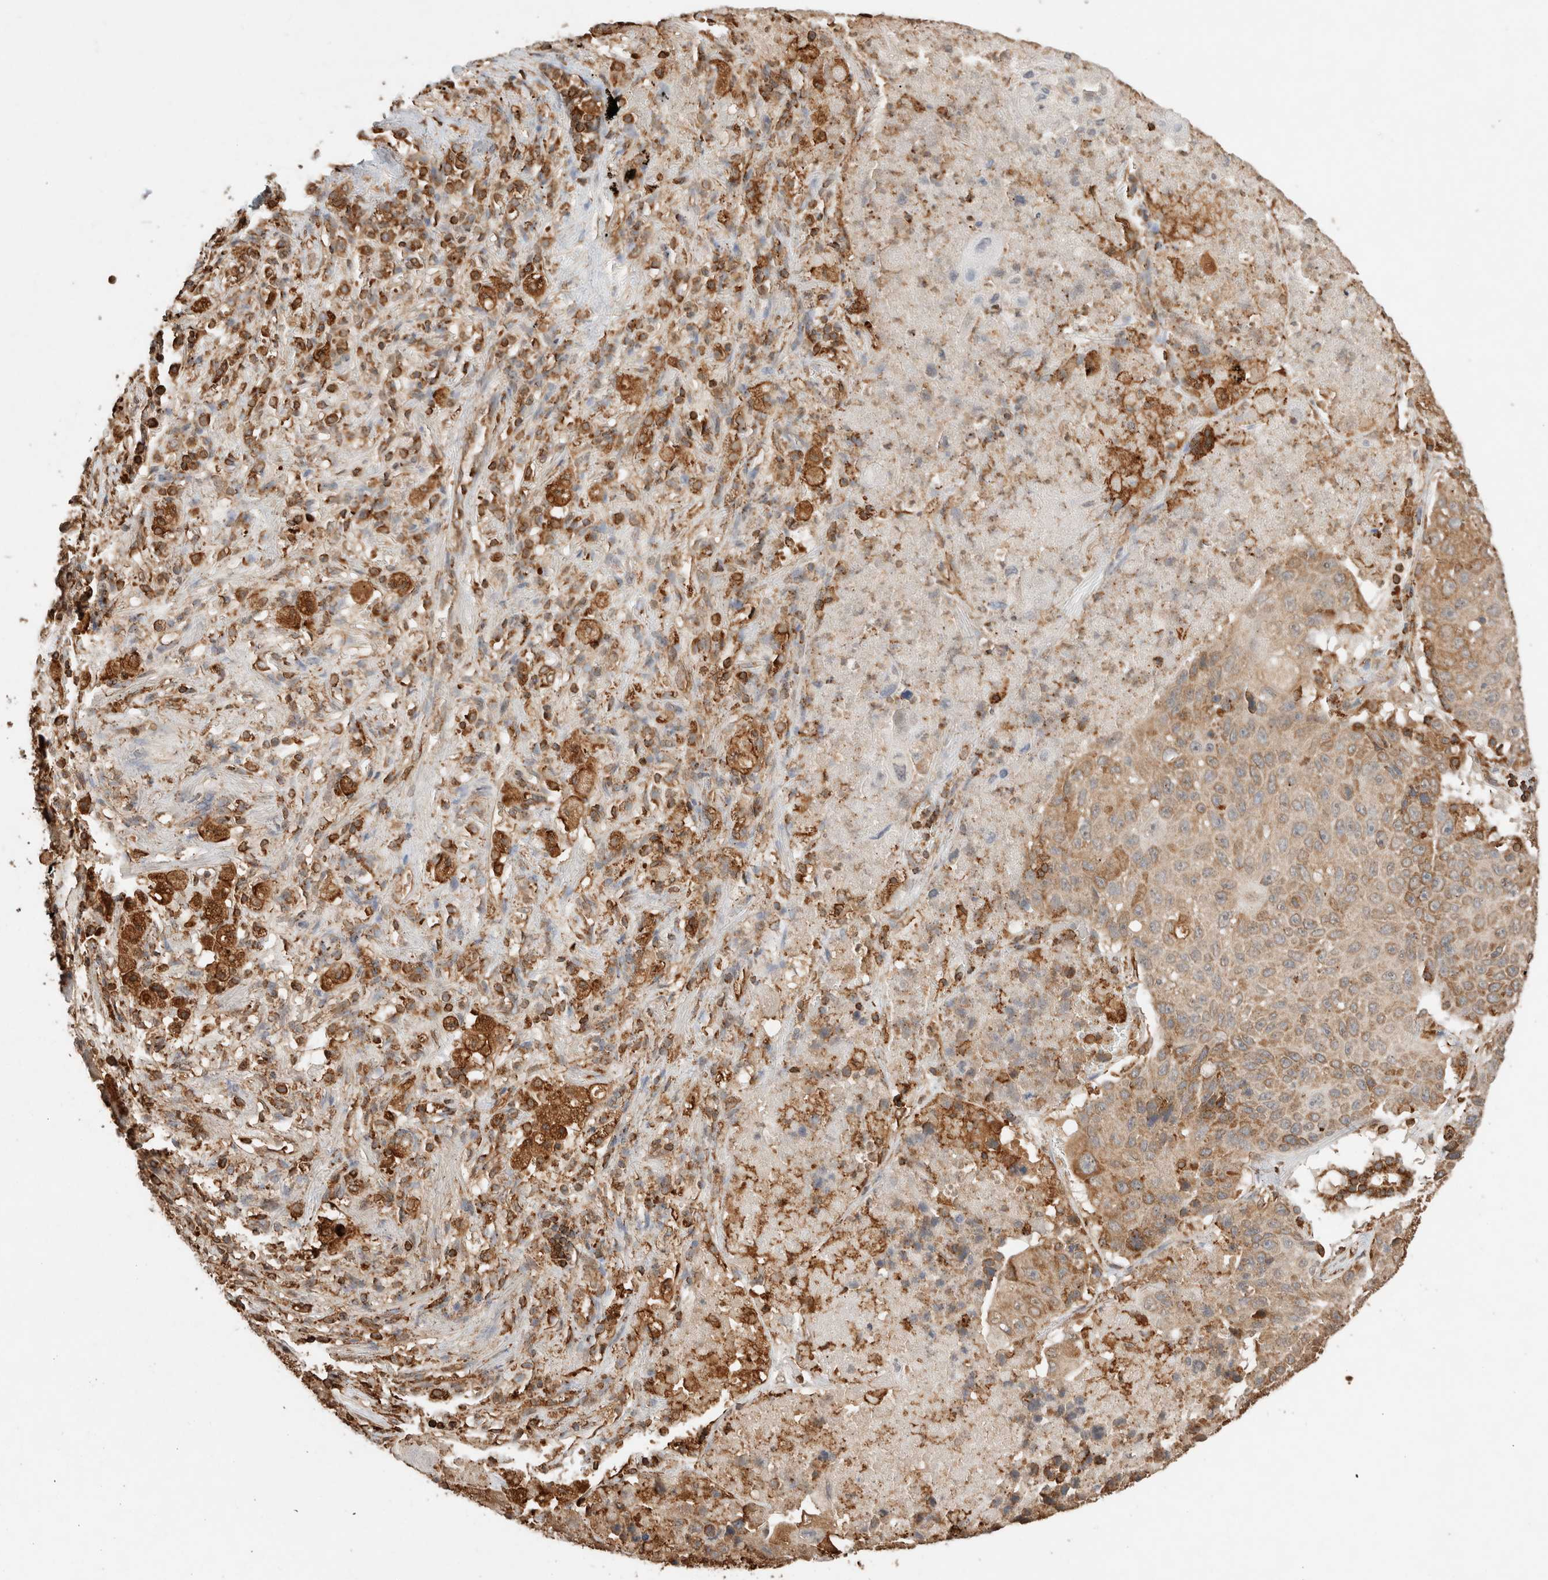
{"staining": {"intensity": "weak", "quantity": ">75%", "location": "cytoplasmic/membranous"}, "tissue": "lung cancer", "cell_type": "Tumor cells", "image_type": "cancer", "snomed": [{"axis": "morphology", "description": "Squamous cell carcinoma, NOS"}, {"axis": "topography", "description": "Lung"}], "caption": "Immunohistochemistry (IHC) of squamous cell carcinoma (lung) reveals low levels of weak cytoplasmic/membranous expression in approximately >75% of tumor cells.", "gene": "ERAP1", "patient": {"sex": "male", "age": 61}}